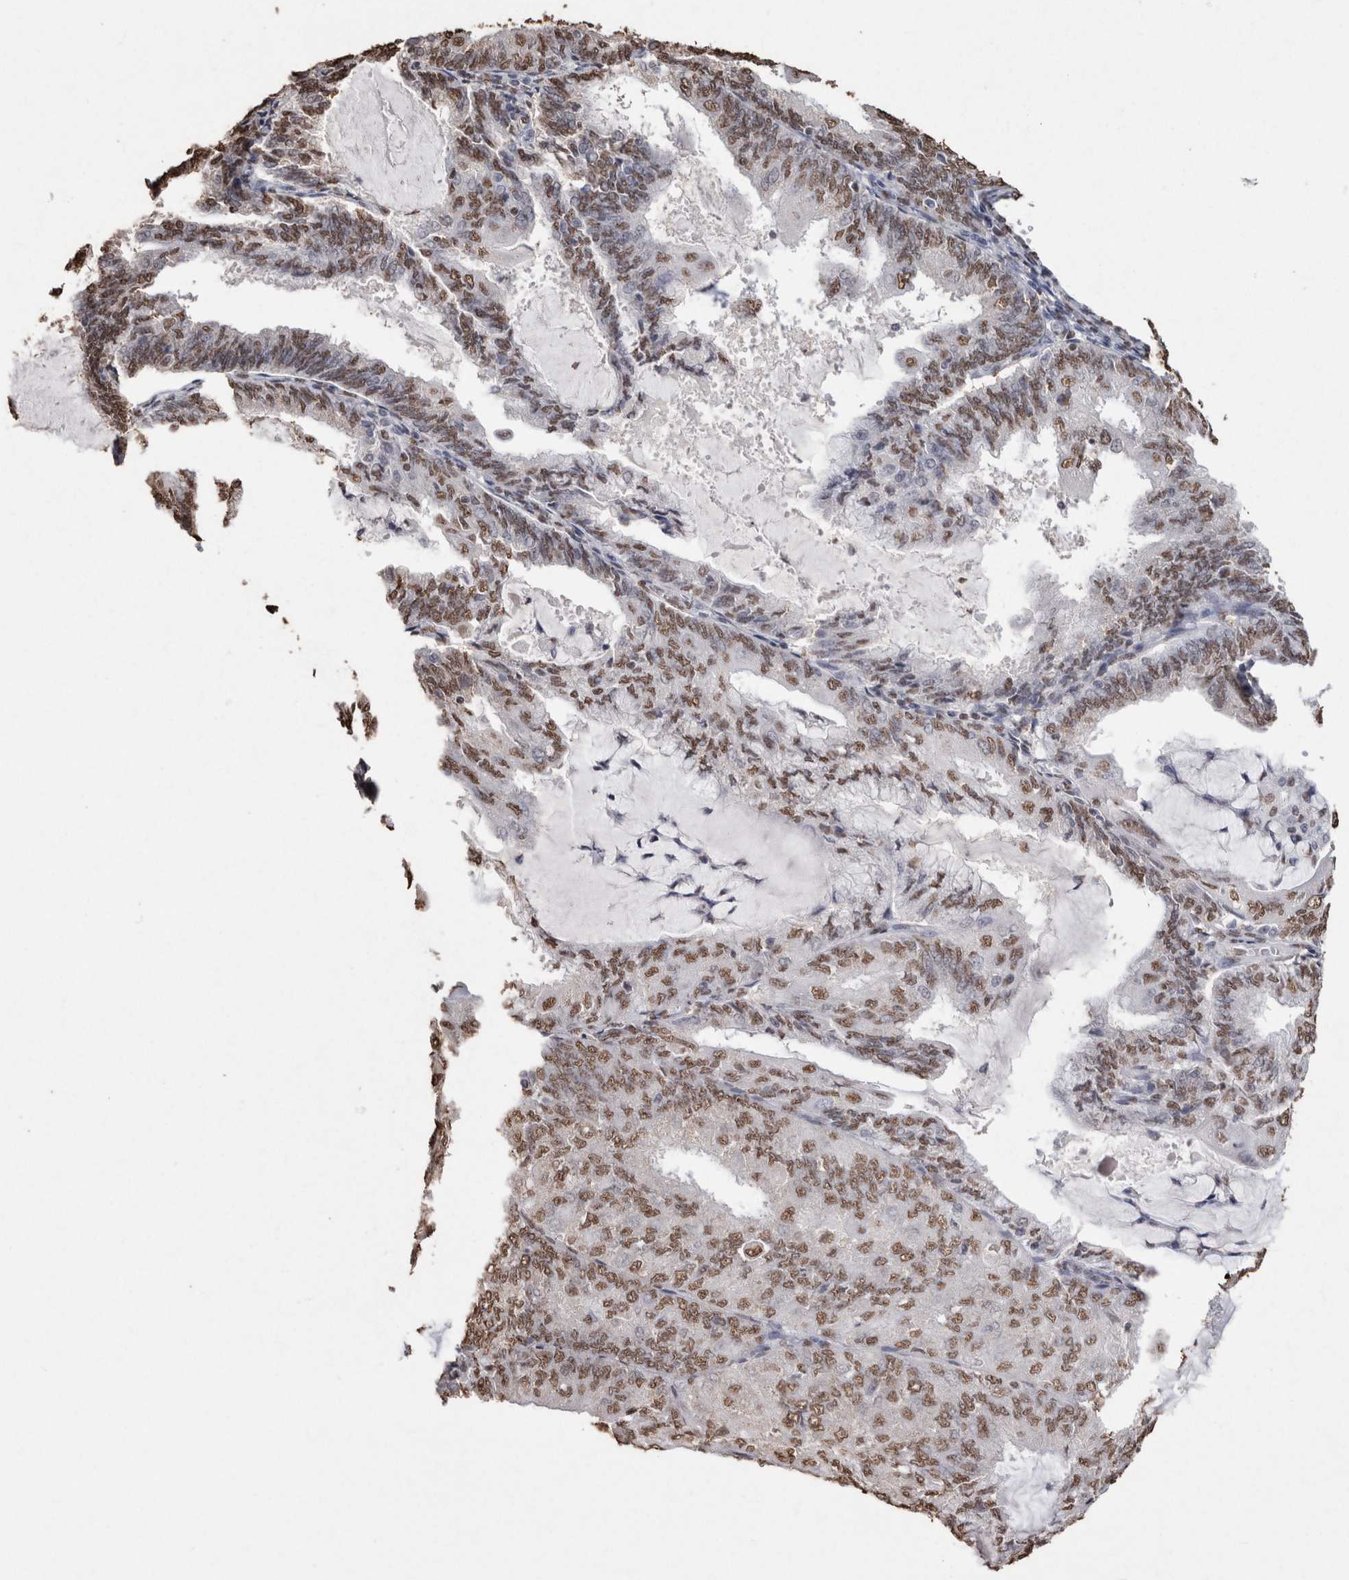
{"staining": {"intensity": "moderate", "quantity": ">75%", "location": "nuclear"}, "tissue": "endometrial cancer", "cell_type": "Tumor cells", "image_type": "cancer", "snomed": [{"axis": "morphology", "description": "Adenocarcinoma, NOS"}, {"axis": "topography", "description": "Endometrium"}], "caption": "Brown immunohistochemical staining in adenocarcinoma (endometrial) demonstrates moderate nuclear expression in approximately >75% of tumor cells. The protein of interest is shown in brown color, while the nuclei are stained blue.", "gene": "NTHL1", "patient": {"sex": "female", "age": 81}}